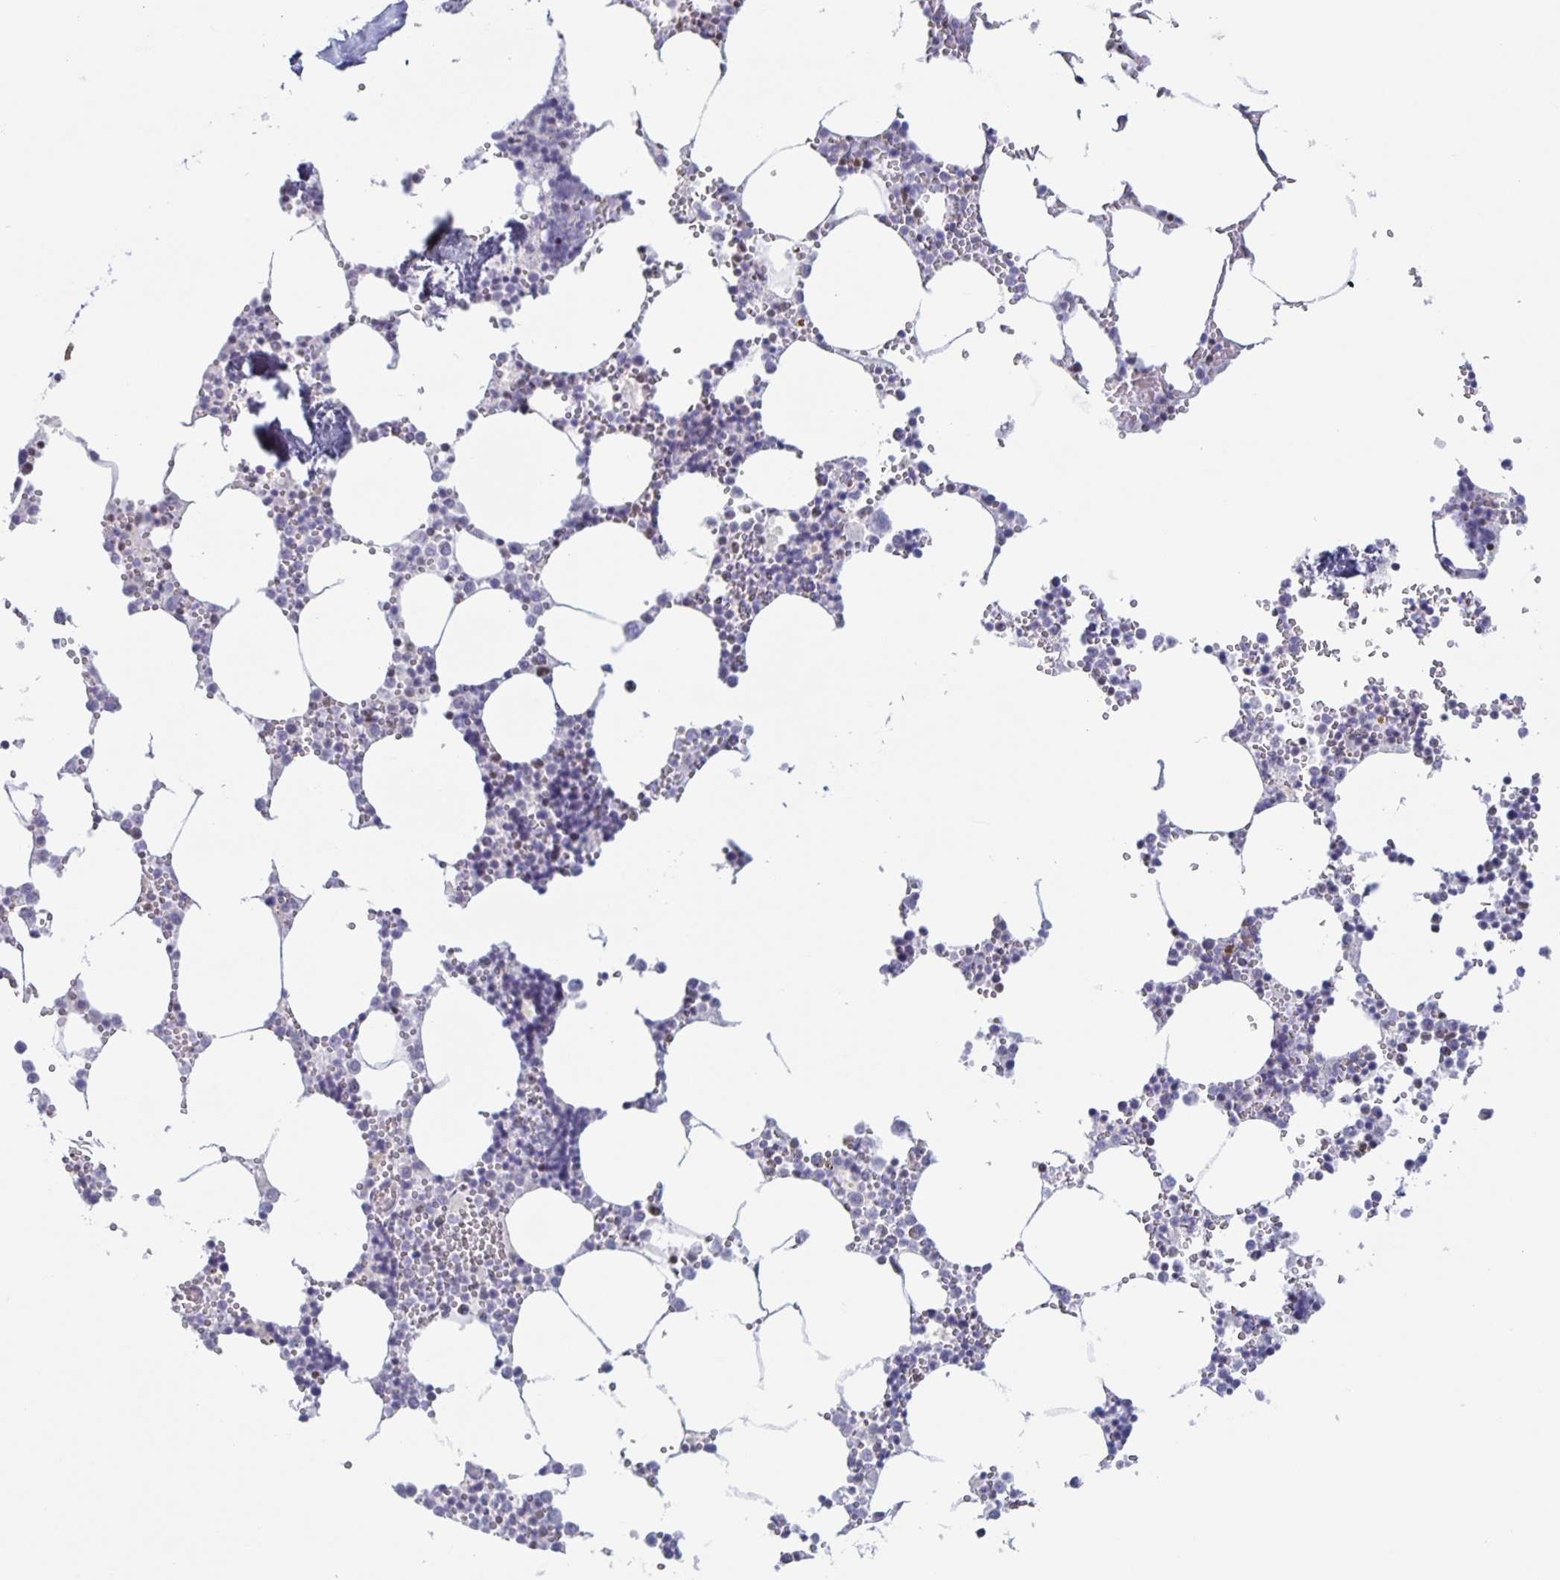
{"staining": {"intensity": "negative", "quantity": "none", "location": "none"}, "tissue": "bone marrow", "cell_type": "Hematopoietic cells", "image_type": "normal", "snomed": [{"axis": "morphology", "description": "Normal tissue, NOS"}, {"axis": "topography", "description": "Bone marrow"}], "caption": "Image shows no protein staining in hematopoietic cells of benign bone marrow. (IHC, brightfield microscopy, high magnification).", "gene": "JUND", "patient": {"sex": "male", "age": 54}}